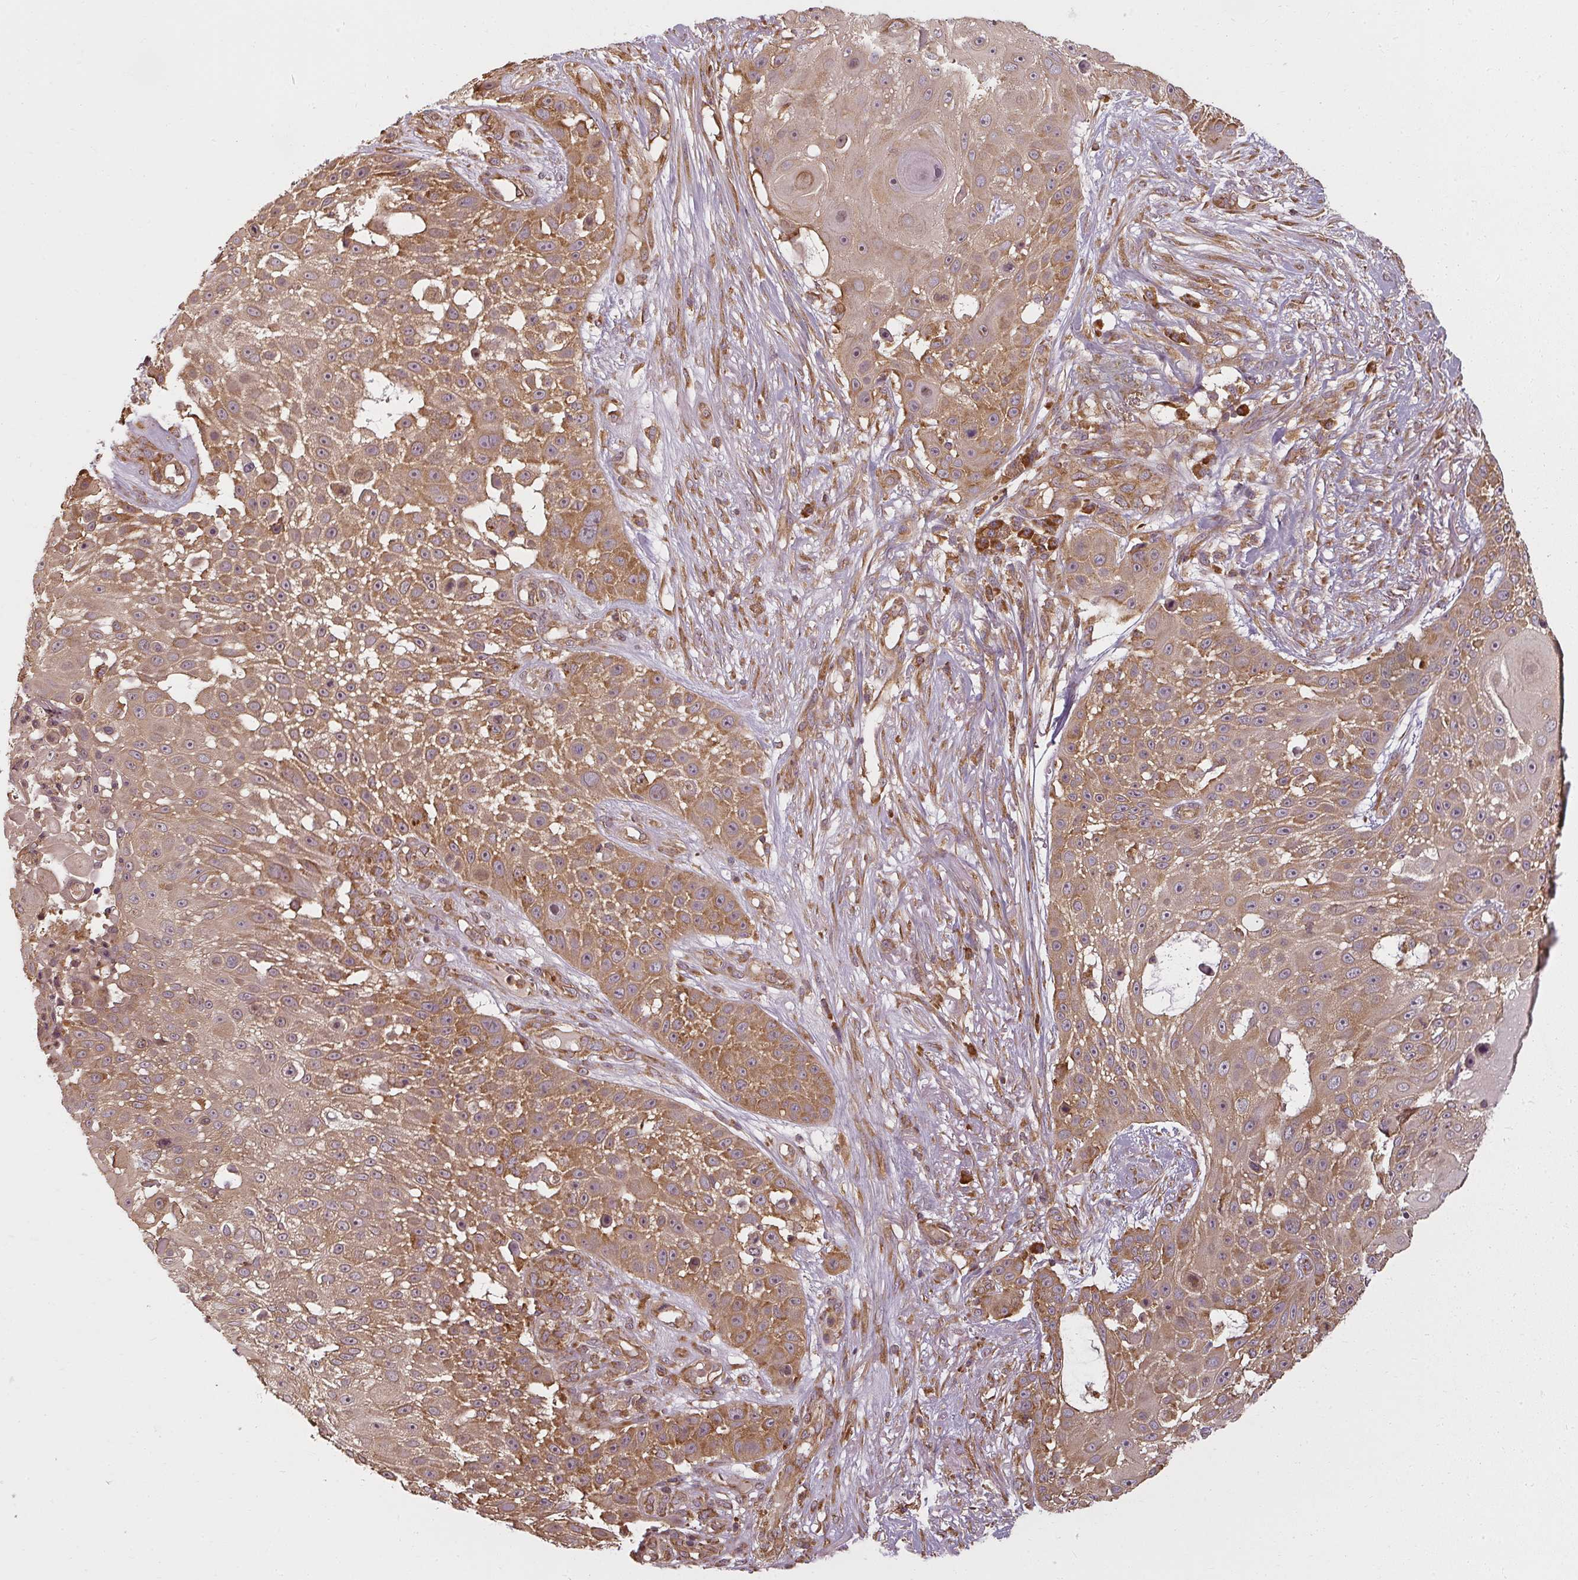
{"staining": {"intensity": "strong", "quantity": ">75%", "location": "cytoplasmic/membranous"}, "tissue": "skin cancer", "cell_type": "Tumor cells", "image_type": "cancer", "snomed": [{"axis": "morphology", "description": "Squamous cell carcinoma, NOS"}, {"axis": "topography", "description": "Skin"}], "caption": "Protein positivity by IHC exhibits strong cytoplasmic/membranous expression in approximately >75% of tumor cells in squamous cell carcinoma (skin).", "gene": "RPL24", "patient": {"sex": "female", "age": 86}}